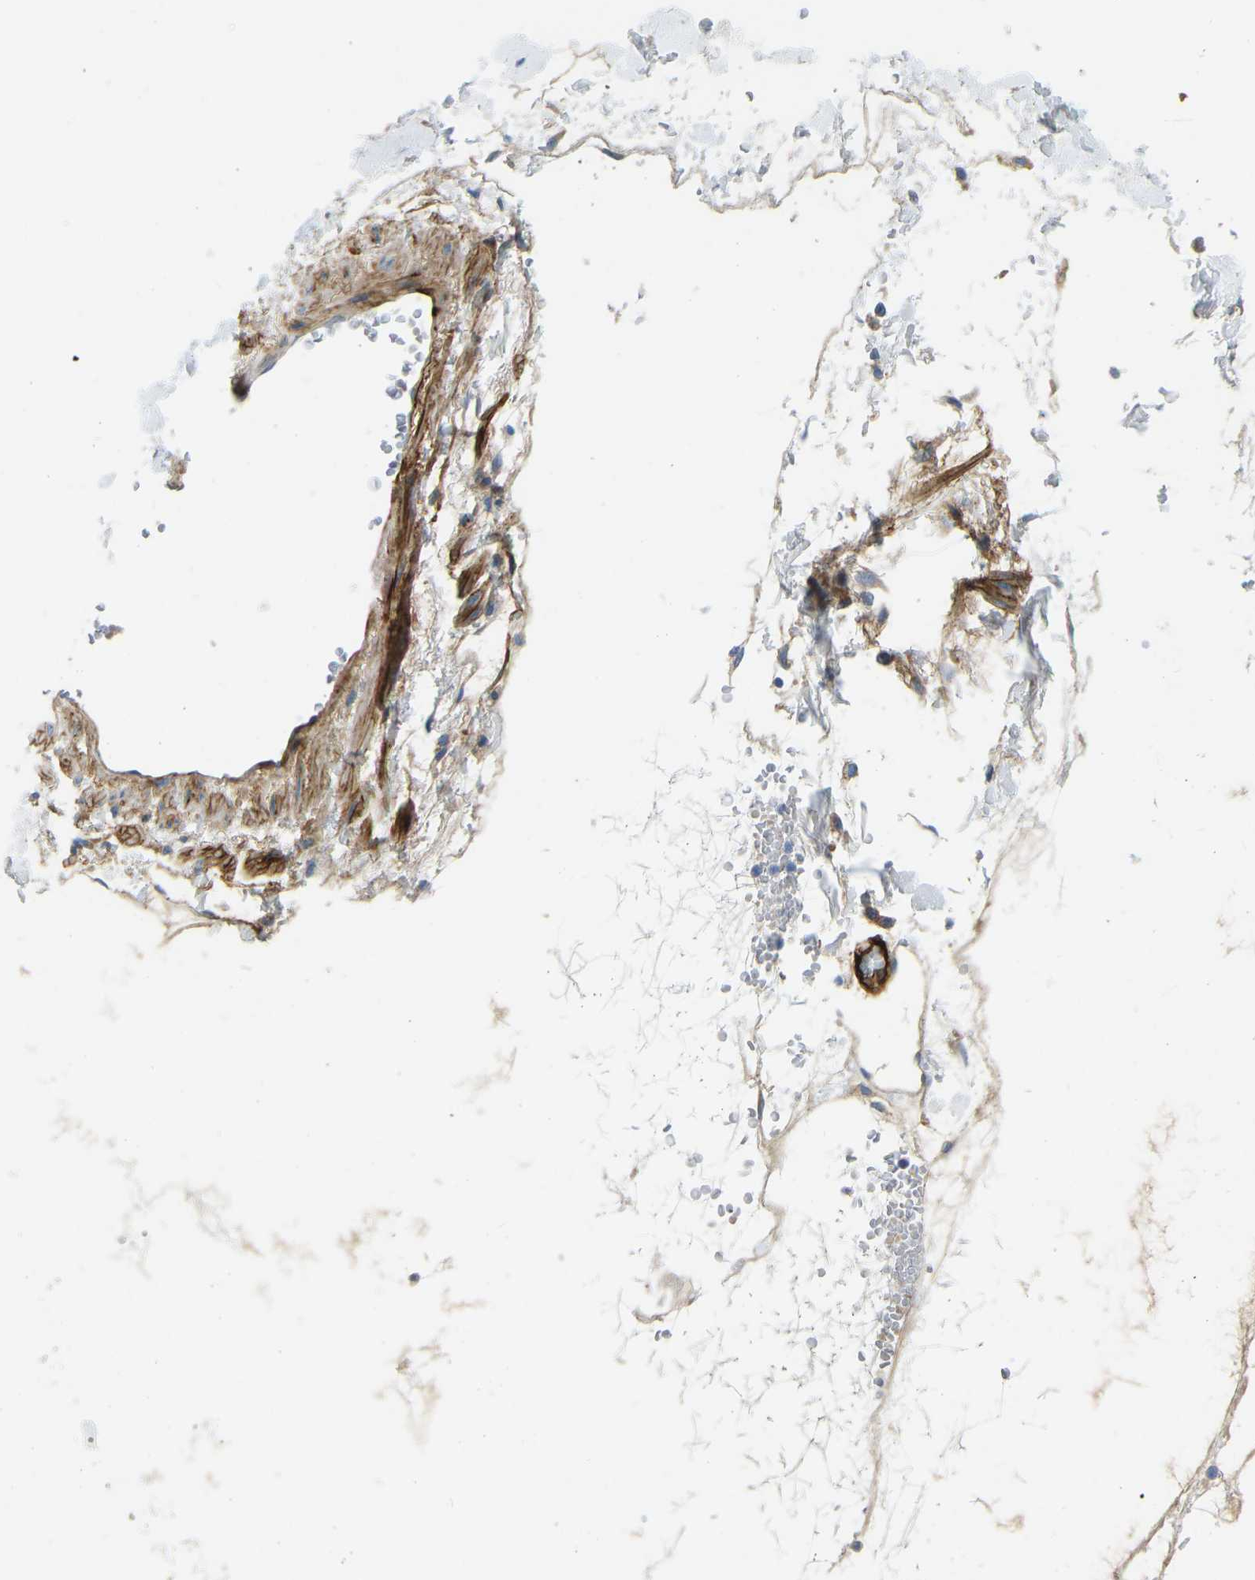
{"staining": {"intensity": "moderate", "quantity": "<25%", "location": "cytoplasmic/membranous"}, "tissue": "adipose tissue", "cell_type": "Adipocytes", "image_type": "normal", "snomed": [{"axis": "morphology", "description": "Normal tissue, NOS"}, {"axis": "morphology", "description": "Adenocarcinoma, NOS"}, {"axis": "topography", "description": "Duodenum"}, {"axis": "topography", "description": "Peripheral nerve tissue"}], "caption": "Immunohistochemical staining of benign adipose tissue reveals <25% levels of moderate cytoplasmic/membranous protein staining in about <25% of adipocytes. The protein is stained brown, and the nuclei are stained in blue (DAB (3,3'-diaminobenzidine) IHC with brightfield microscopy, high magnification).", "gene": "COL15A1", "patient": {"sex": "female", "age": 60}}